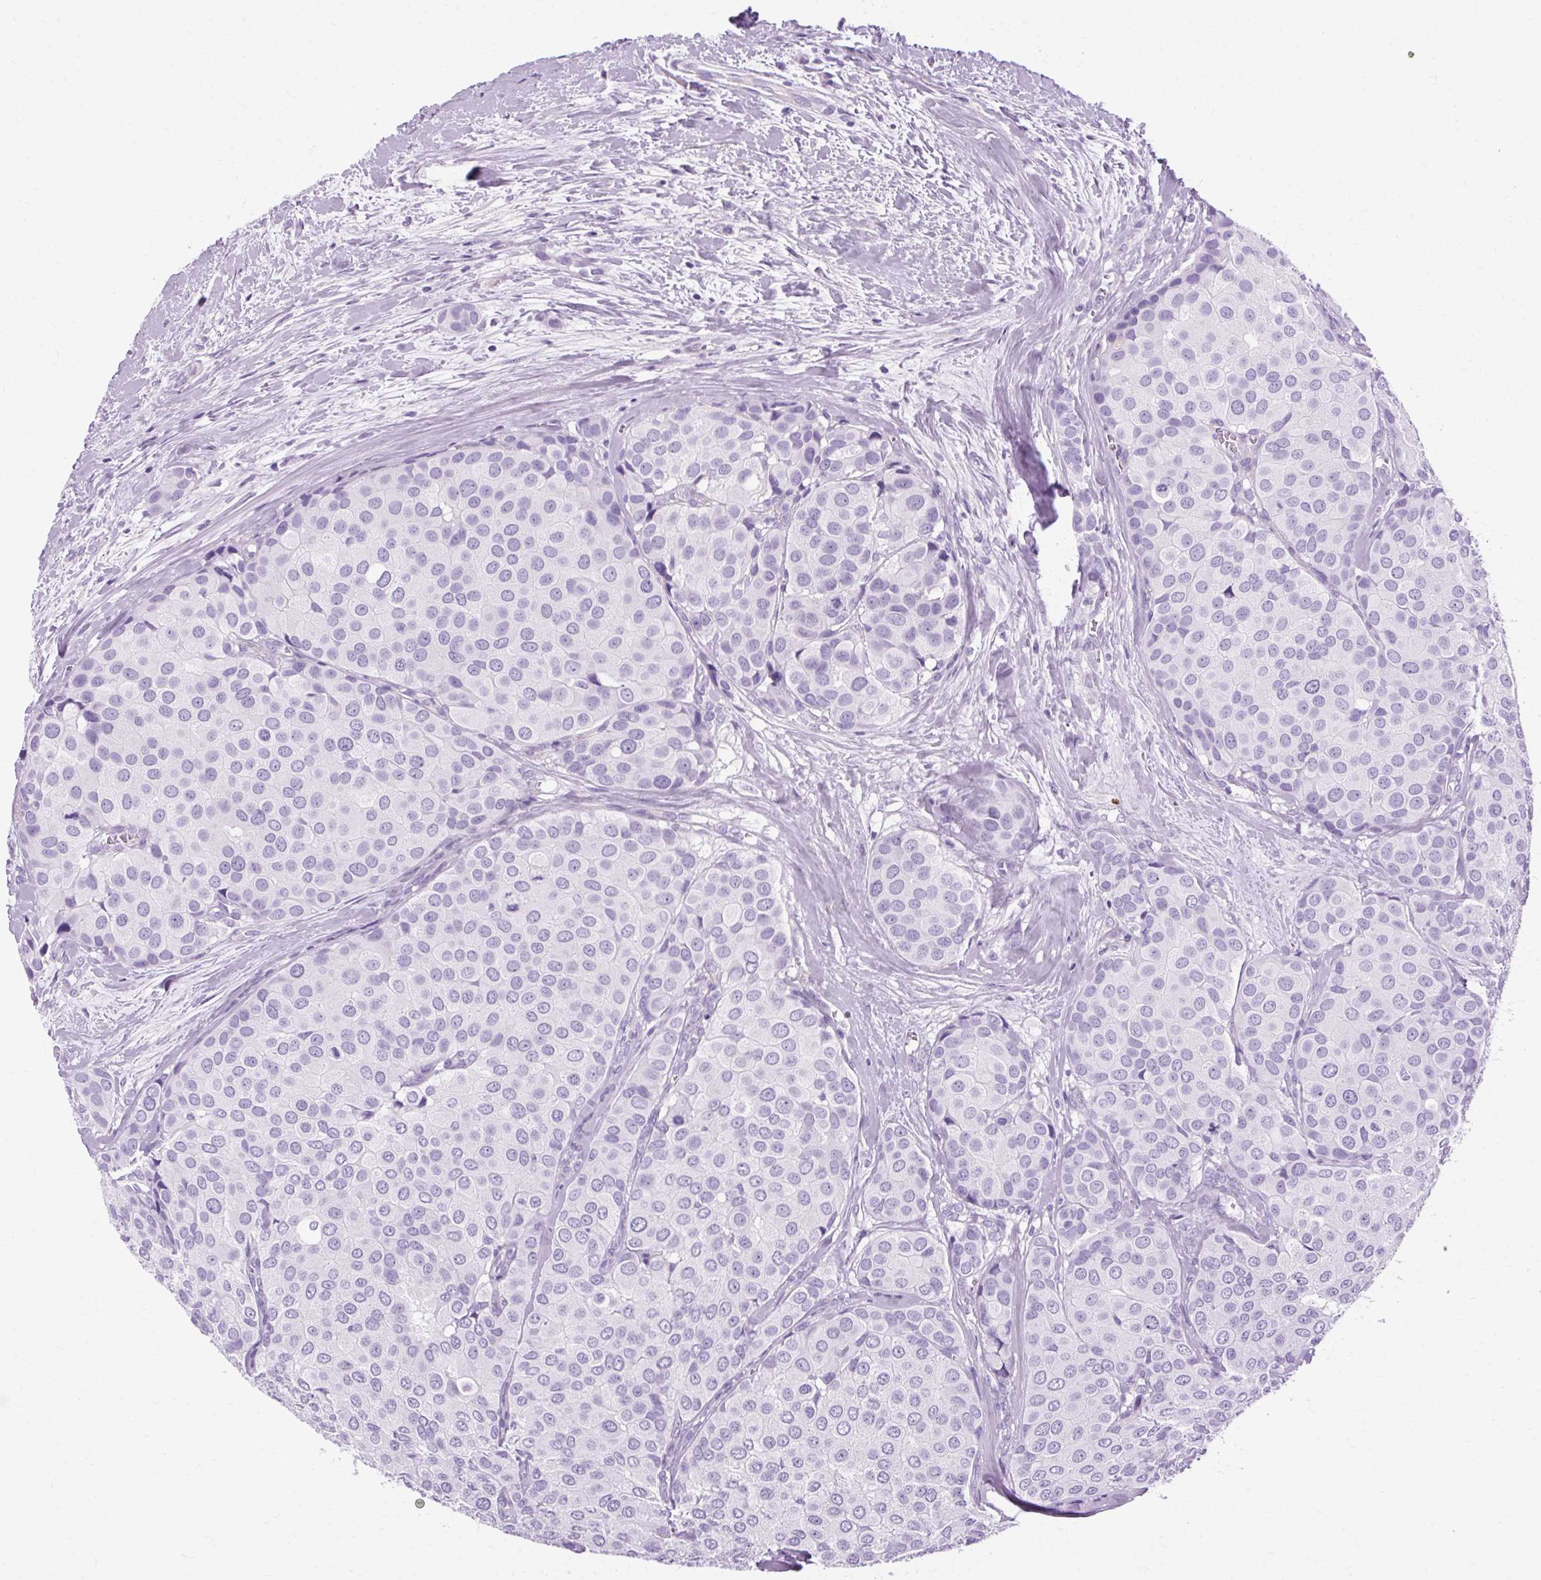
{"staining": {"intensity": "negative", "quantity": "none", "location": "none"}, "tissue": "breast cancer", "cell_type": "Tumor cells", "image_type": "cancer", "snomed": [{"axis": "morphology", "description": "Duct carcinoma"}, {"axis": "topography", "description": "Breast"}], "caption": "Immunohistochemistry (IHC) of breast cancer (intraductal carcinoma) shows no positivity in tumor cells. Nuclei are stained in blue.", "gene": "OOEP", "patient": {"sex": "female", "age": 70}}